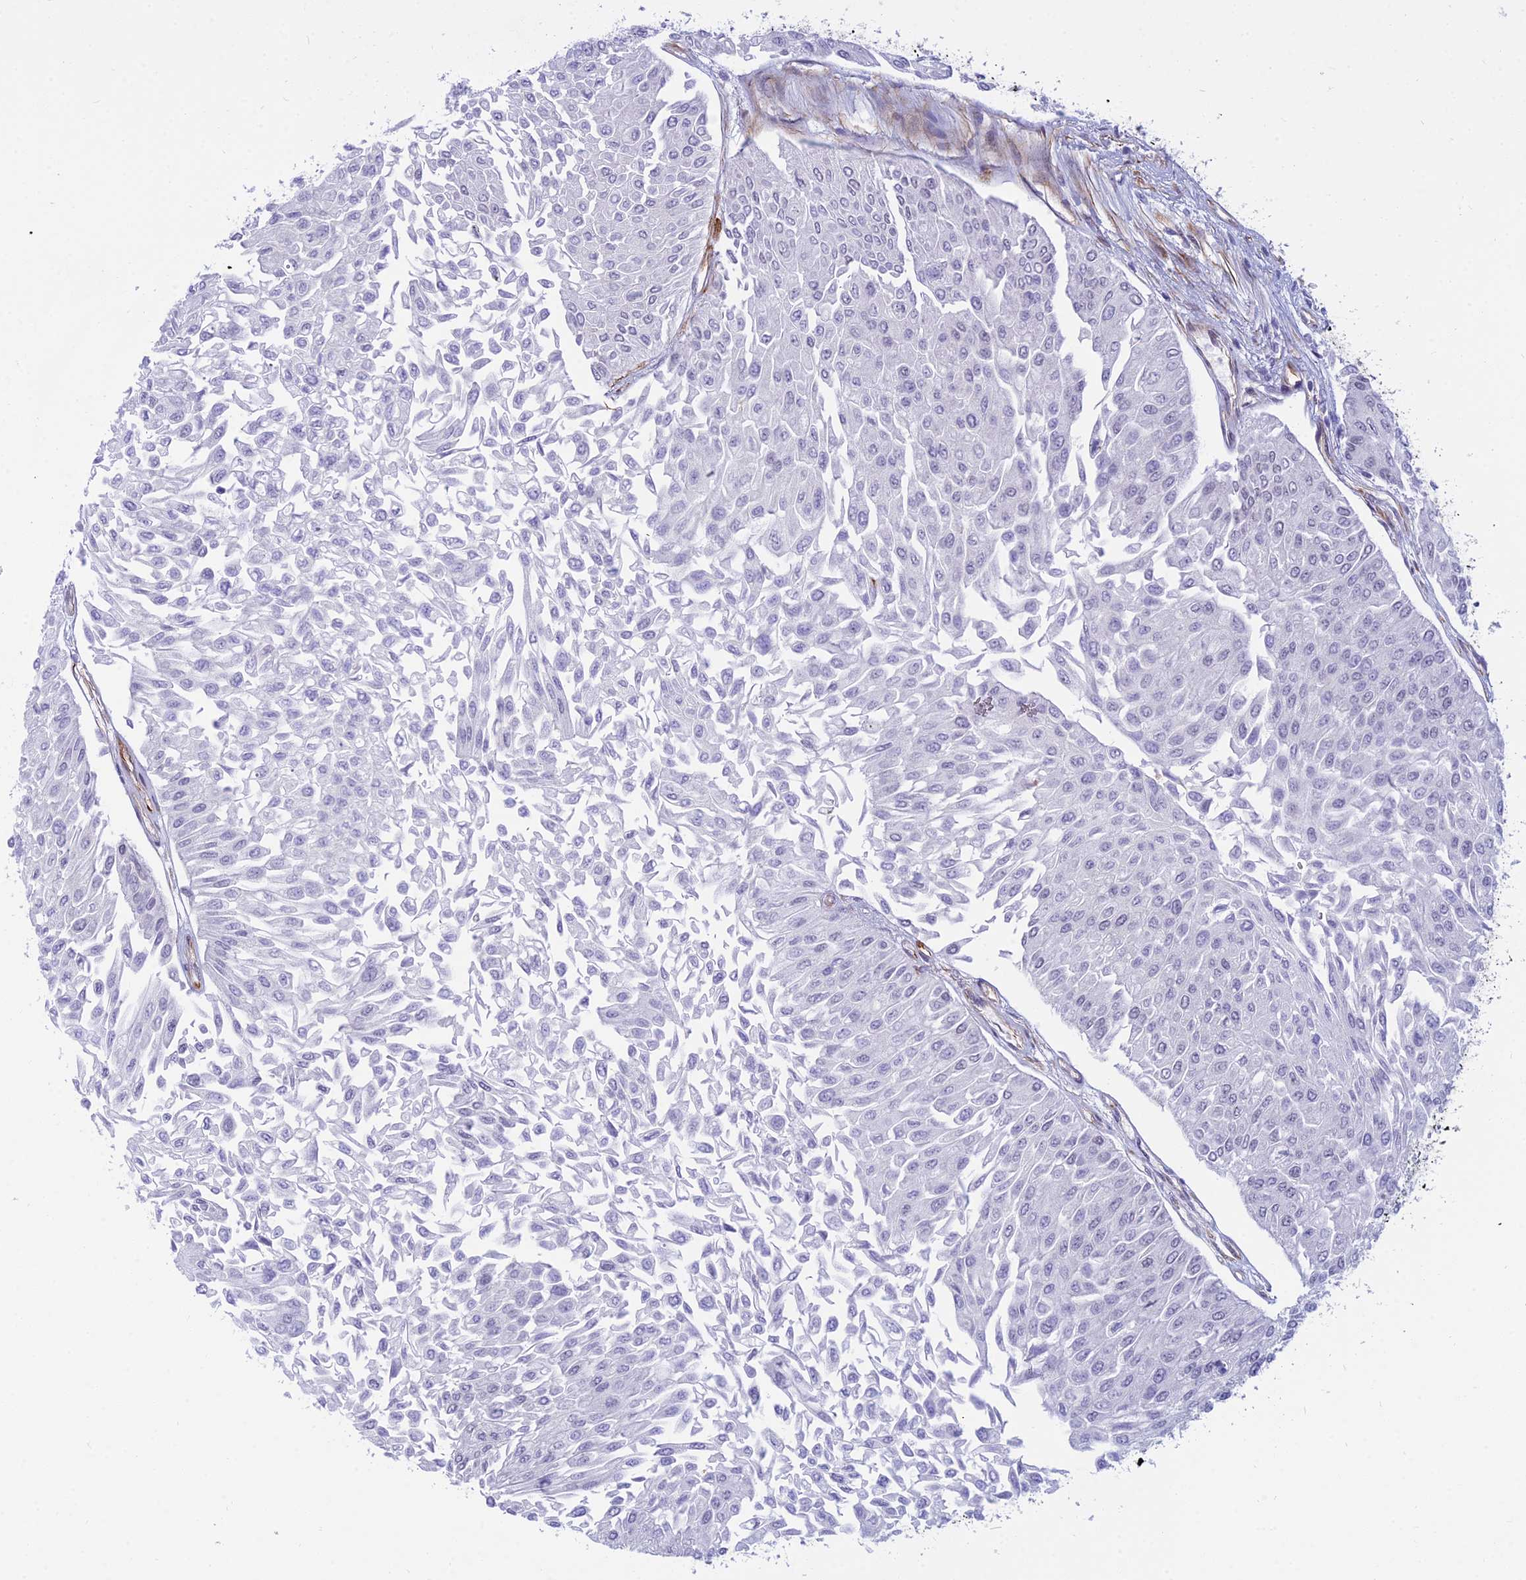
{"staining": {"intensity": "negative", "quantity": "none", "location": "none"}, "tissue": "urothelial cancer", "cell_type": "Tumor cells", "image_type": "cancer", "snomed": [{"axis": "morphology", "description": "Urothelial carcinoma, Low grade"}, {"axis": "topography", "description": "Urinary bladder"}], "caption": "Urothelial cancer was stained to show a protein in brown. There is no significant positivity in tumor cells.", "gene": "SAPCD2", "patient": {"sex": "male", "age": 67}}